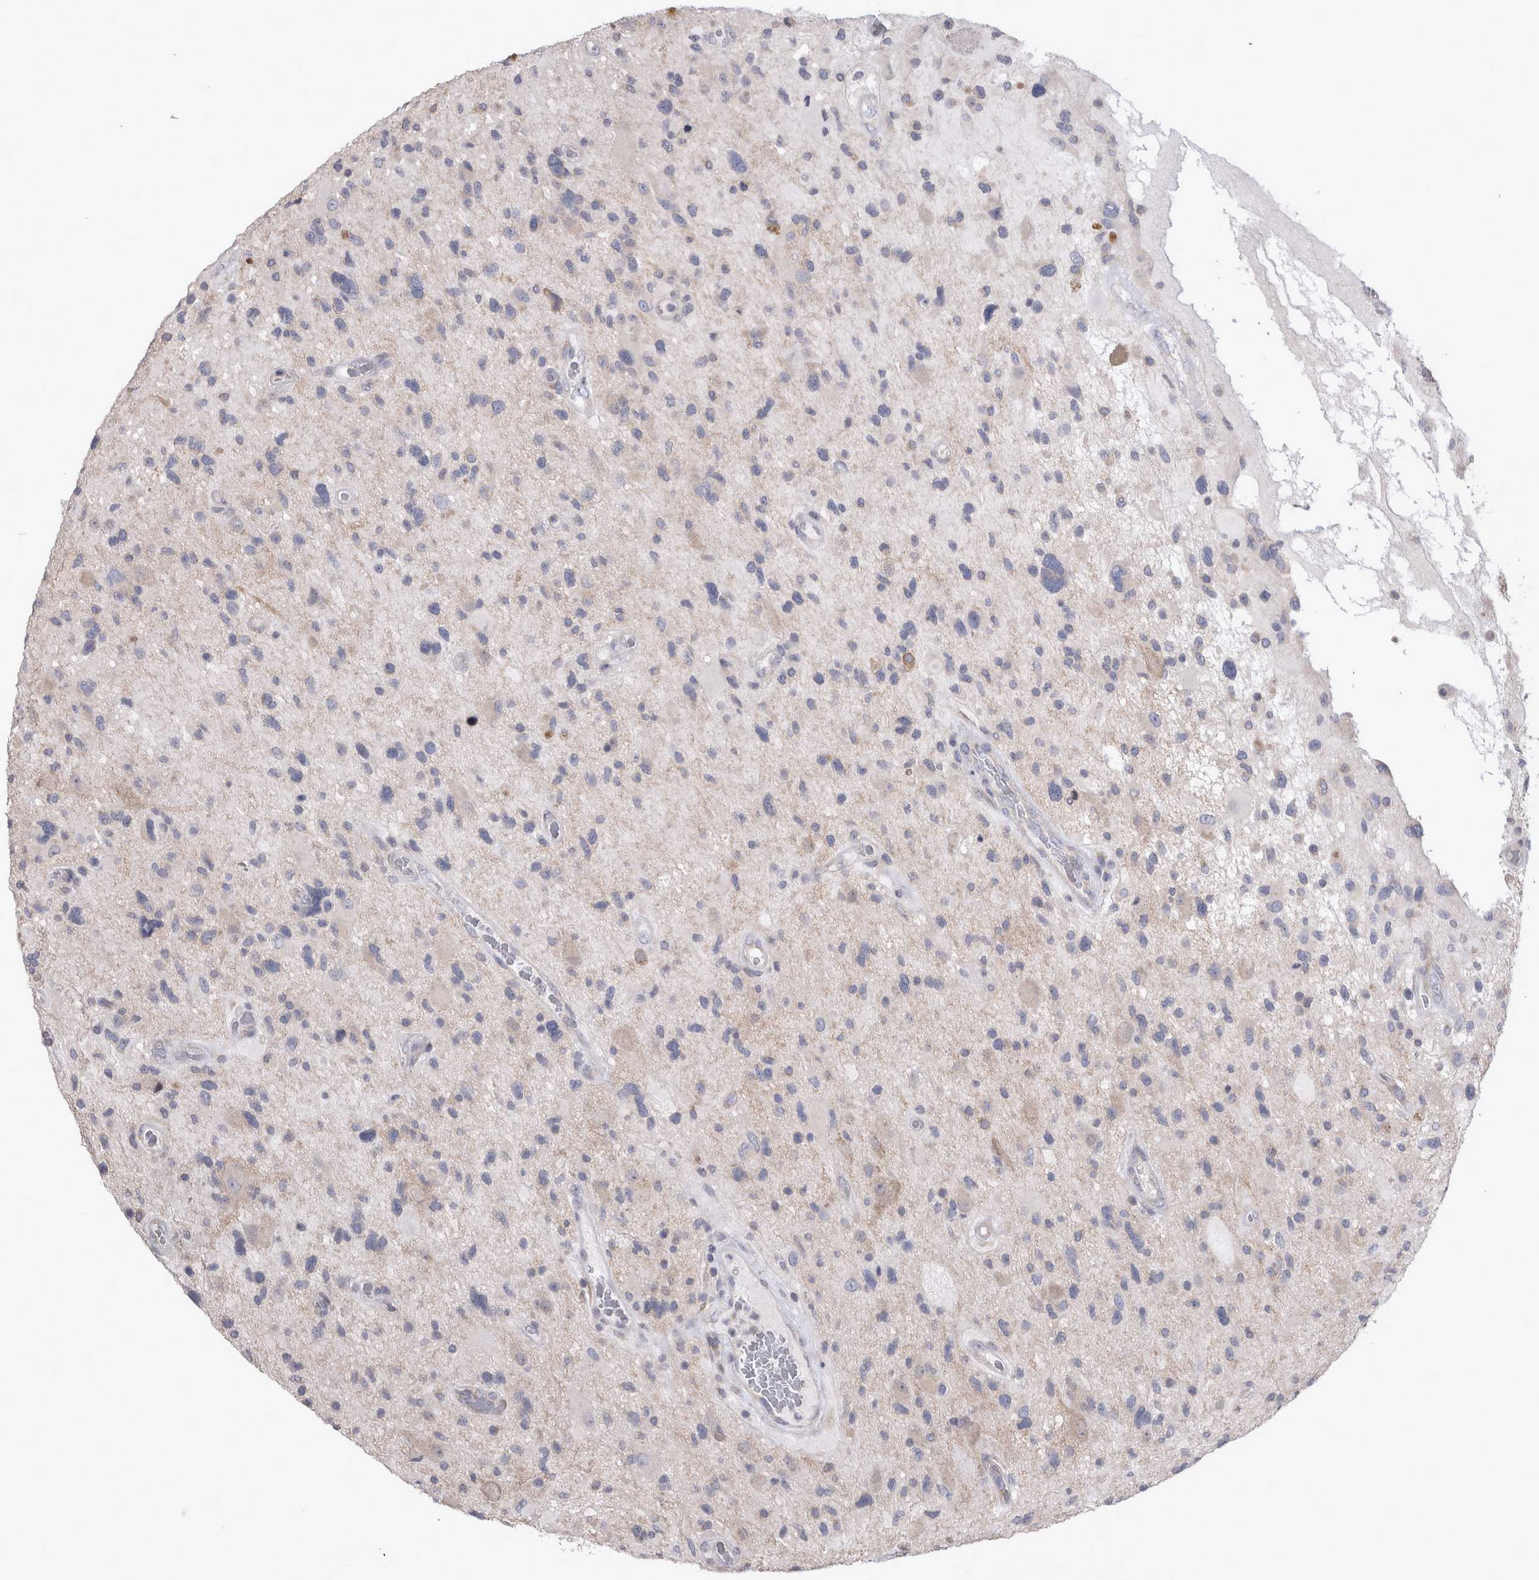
{"staining": {"intensity": "negative", "quantity": "none", "location": "none"}, "tissue": "glioma", "cell_type": "Tumor cells", "image_type": "cancer", "snomed": [{"axis": "morphology", "description": "Glioma, malignant, High grade"}, {"axis": "topography", "description": "Brain"}], "caption": "DAB immunohistochemical staining of glioma displays no significant expression in tumor cells. (Immunohistochemistry (ihc), brightfield microscopy, high magnification).", "gene": "LRRC40", "patient": {"sex": "male", "age": 33}}